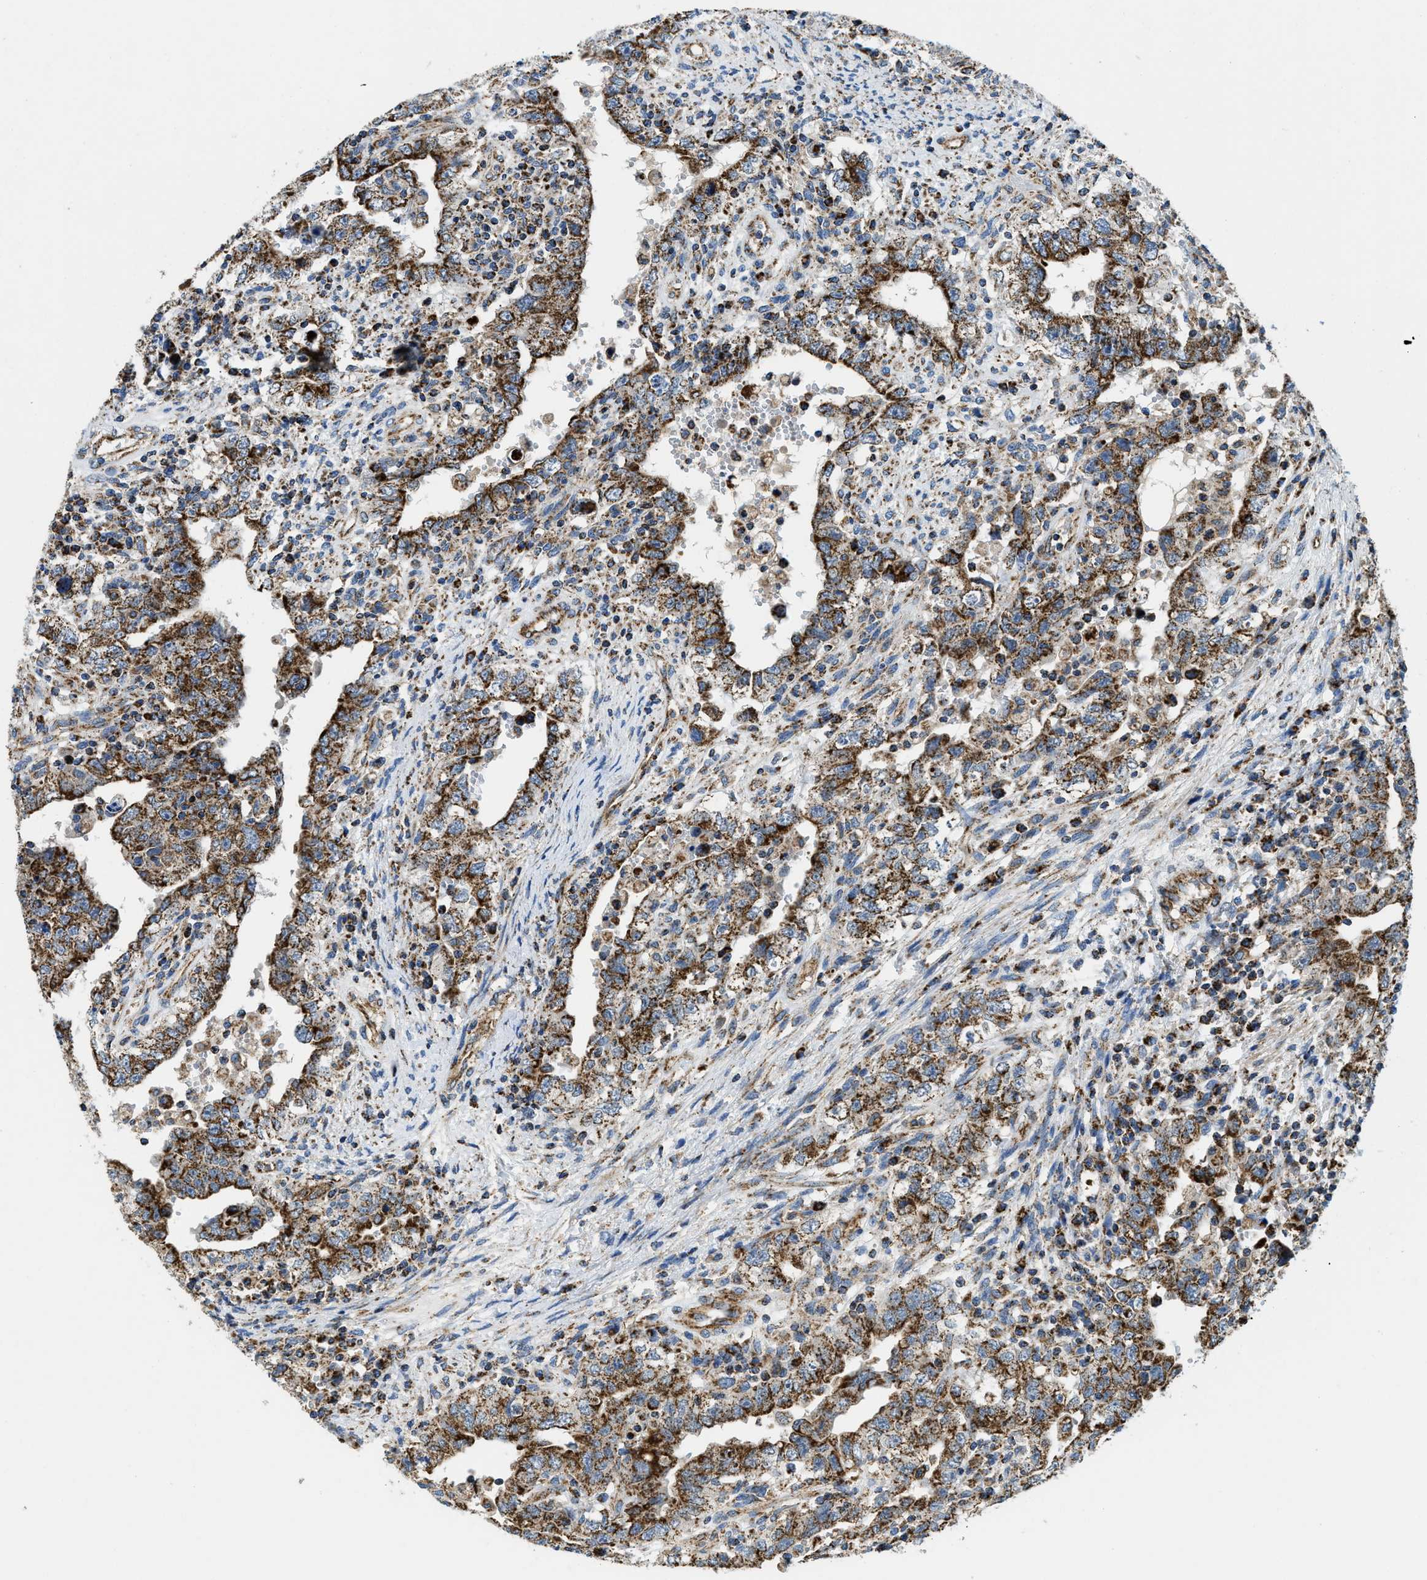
{"staining": {"intensity": "strong", "quantity": ">75%", "location": "cytoplasmic/membranous"}, "tissue": "testis cancer", "cell_type": "Tumor cells", "image_type": "cancer", "snomed": [{"axis": "morphology", "description": "Carcinoma, Embryonal, NOS"}, {"axis": "topography", "description": "Testis"}], "caption": "Immunohistochemistry (IHC) histopathology image of neoplastic tissue: testis cancer stained using immunohistochemistry (IHC) reveals high levels of strong protein expression localized specifically in the cytoplasmic/membranous of tumor cells, appearing as a cytoplasmic/membranous brown color.", "gene": "STK33", "patient": {"sex": "male", "age": 26}}